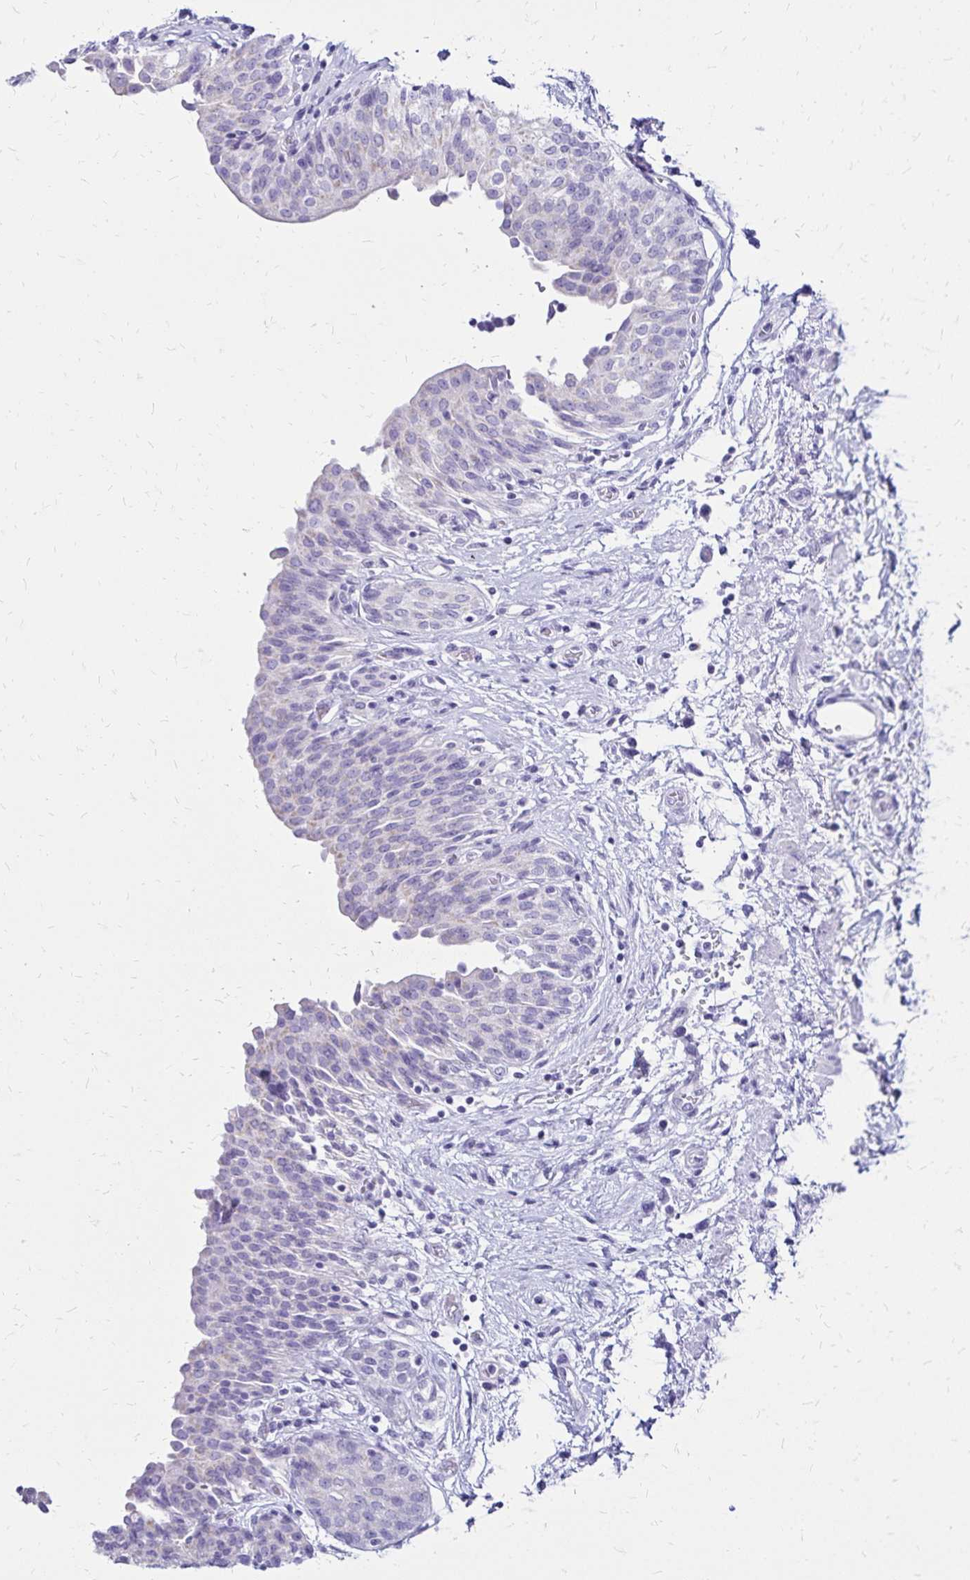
{"staining": {"intensity": "negative", "quantity": "none", "location": "none"}, "tissue": "urinary bladder", "cell_type": "Urothelial cells", "image_type": "normal", "snomed": [{"axis": "morphology", "description": "Normal tissue, NOS"}, {"axis": "topography", "description": "Urinary bladder"}], "caption": "Urothelial cells are negative for protein expression in normal human urinary bladder. The staining is performed using DAB (3,3'-diaminobenzidine) brown chromogen with nuclei counter-stained in using hematoxylin.", "gene": "LIN28B", "patient": {"sex": "male", "age": 68}}